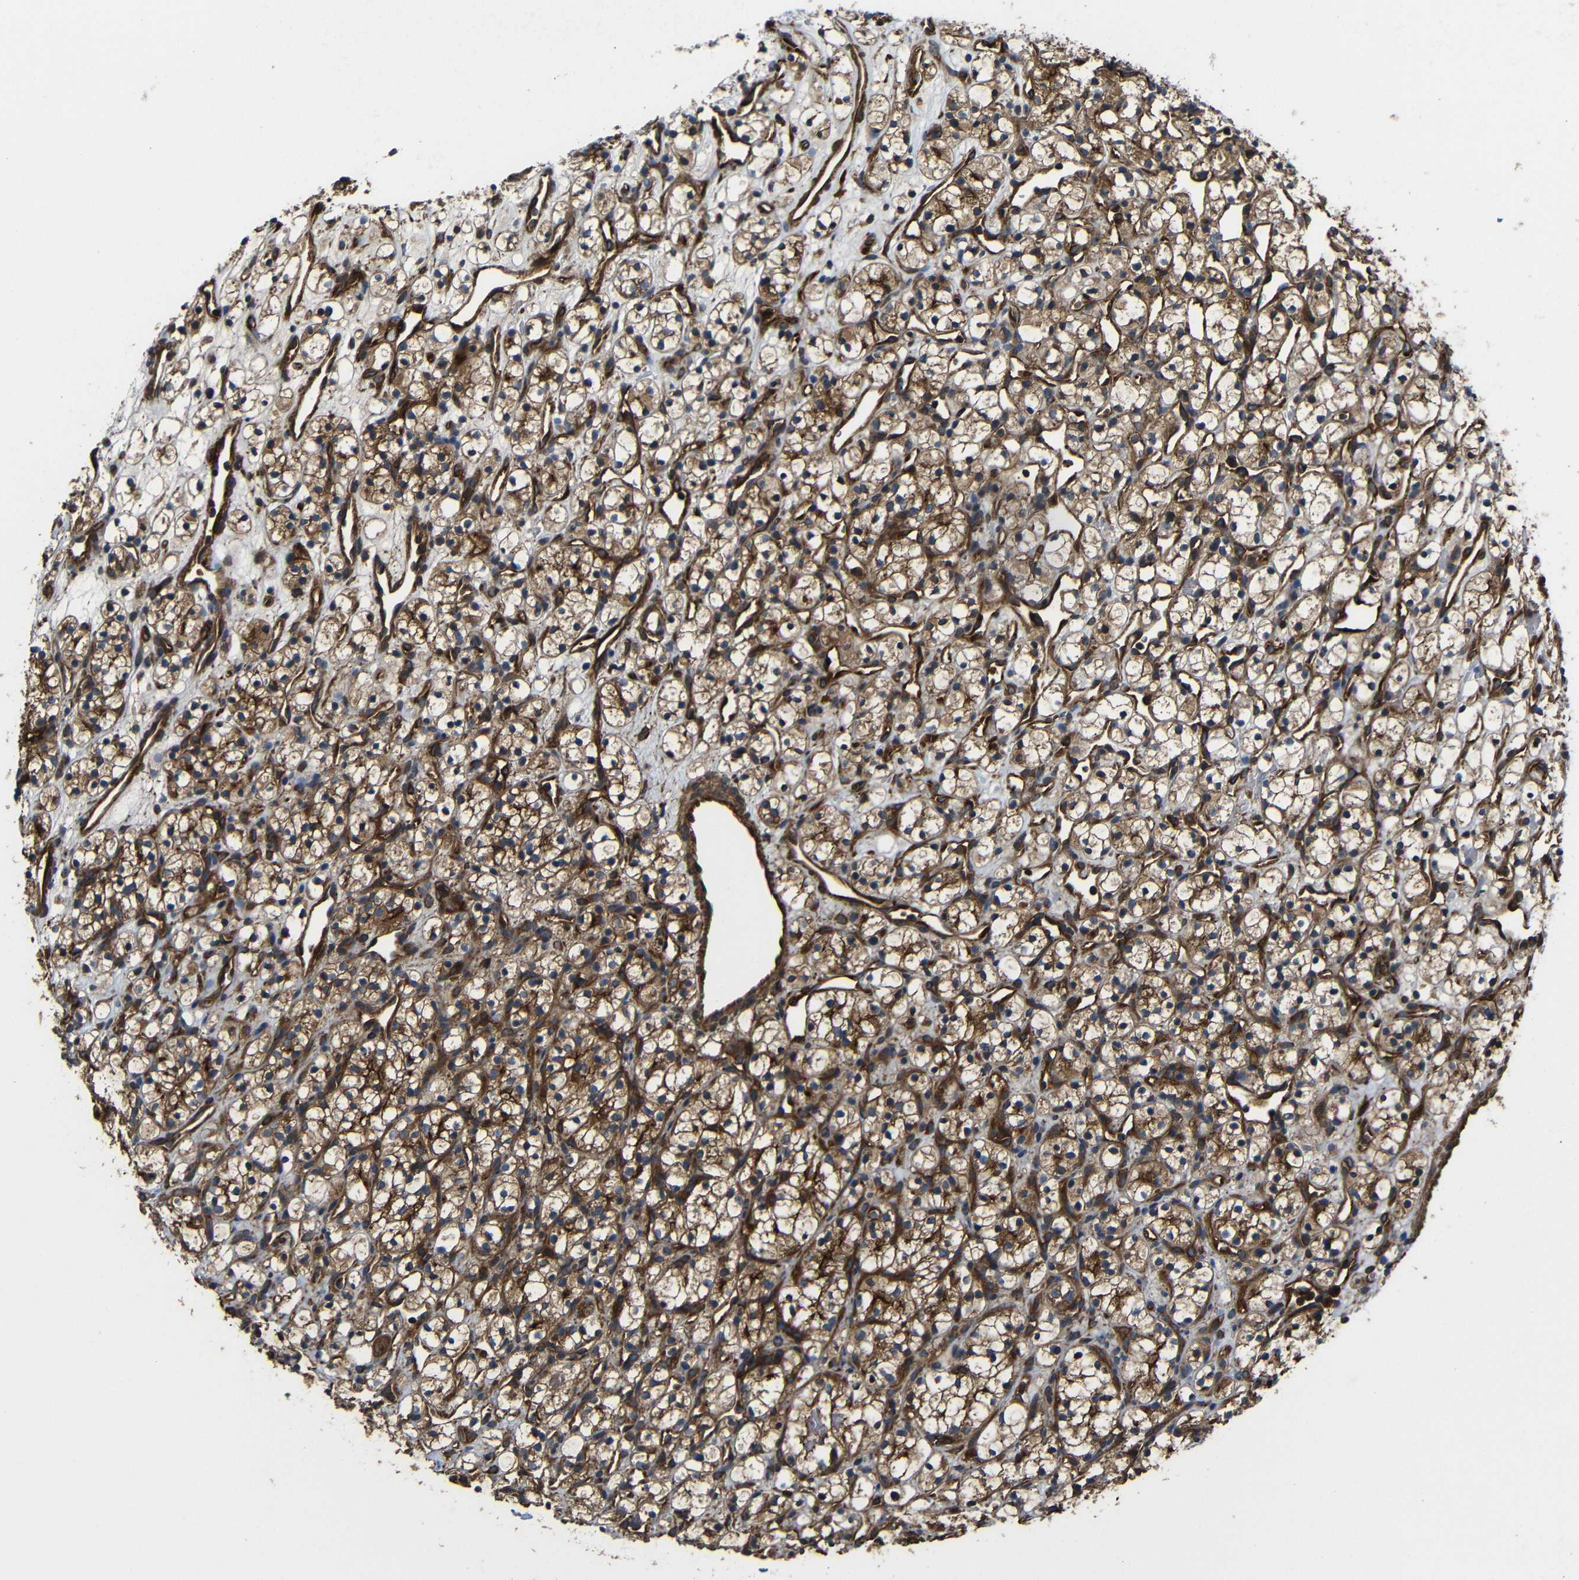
{"staining": {"intensity": "strong", "quantity": ">75%", "location": "cytoplasmic/membranous"}, "tissue": "renal cancer", "cell_type": "Tumor cells", "image_type": "cancer", "snomed": [{"axis": "morphology", "description": "Adenocarcinoma, NOS"}, {"axis": "topography", "description": "Kidney"}], "caption": "Immunohistochemistry (IHC) micrograph of neoplastic tissue: renal adenocarcinoma stained using immunohistochemistry (IHC) exhibits high levels of strong protein expression localized specifically in the cytoplasmic/membranous of tumor cells, appearing as a cytoplasmic/membranous brown color.", "gene": "PTCH1", "patient": {"sex": "female", "age": 60}}